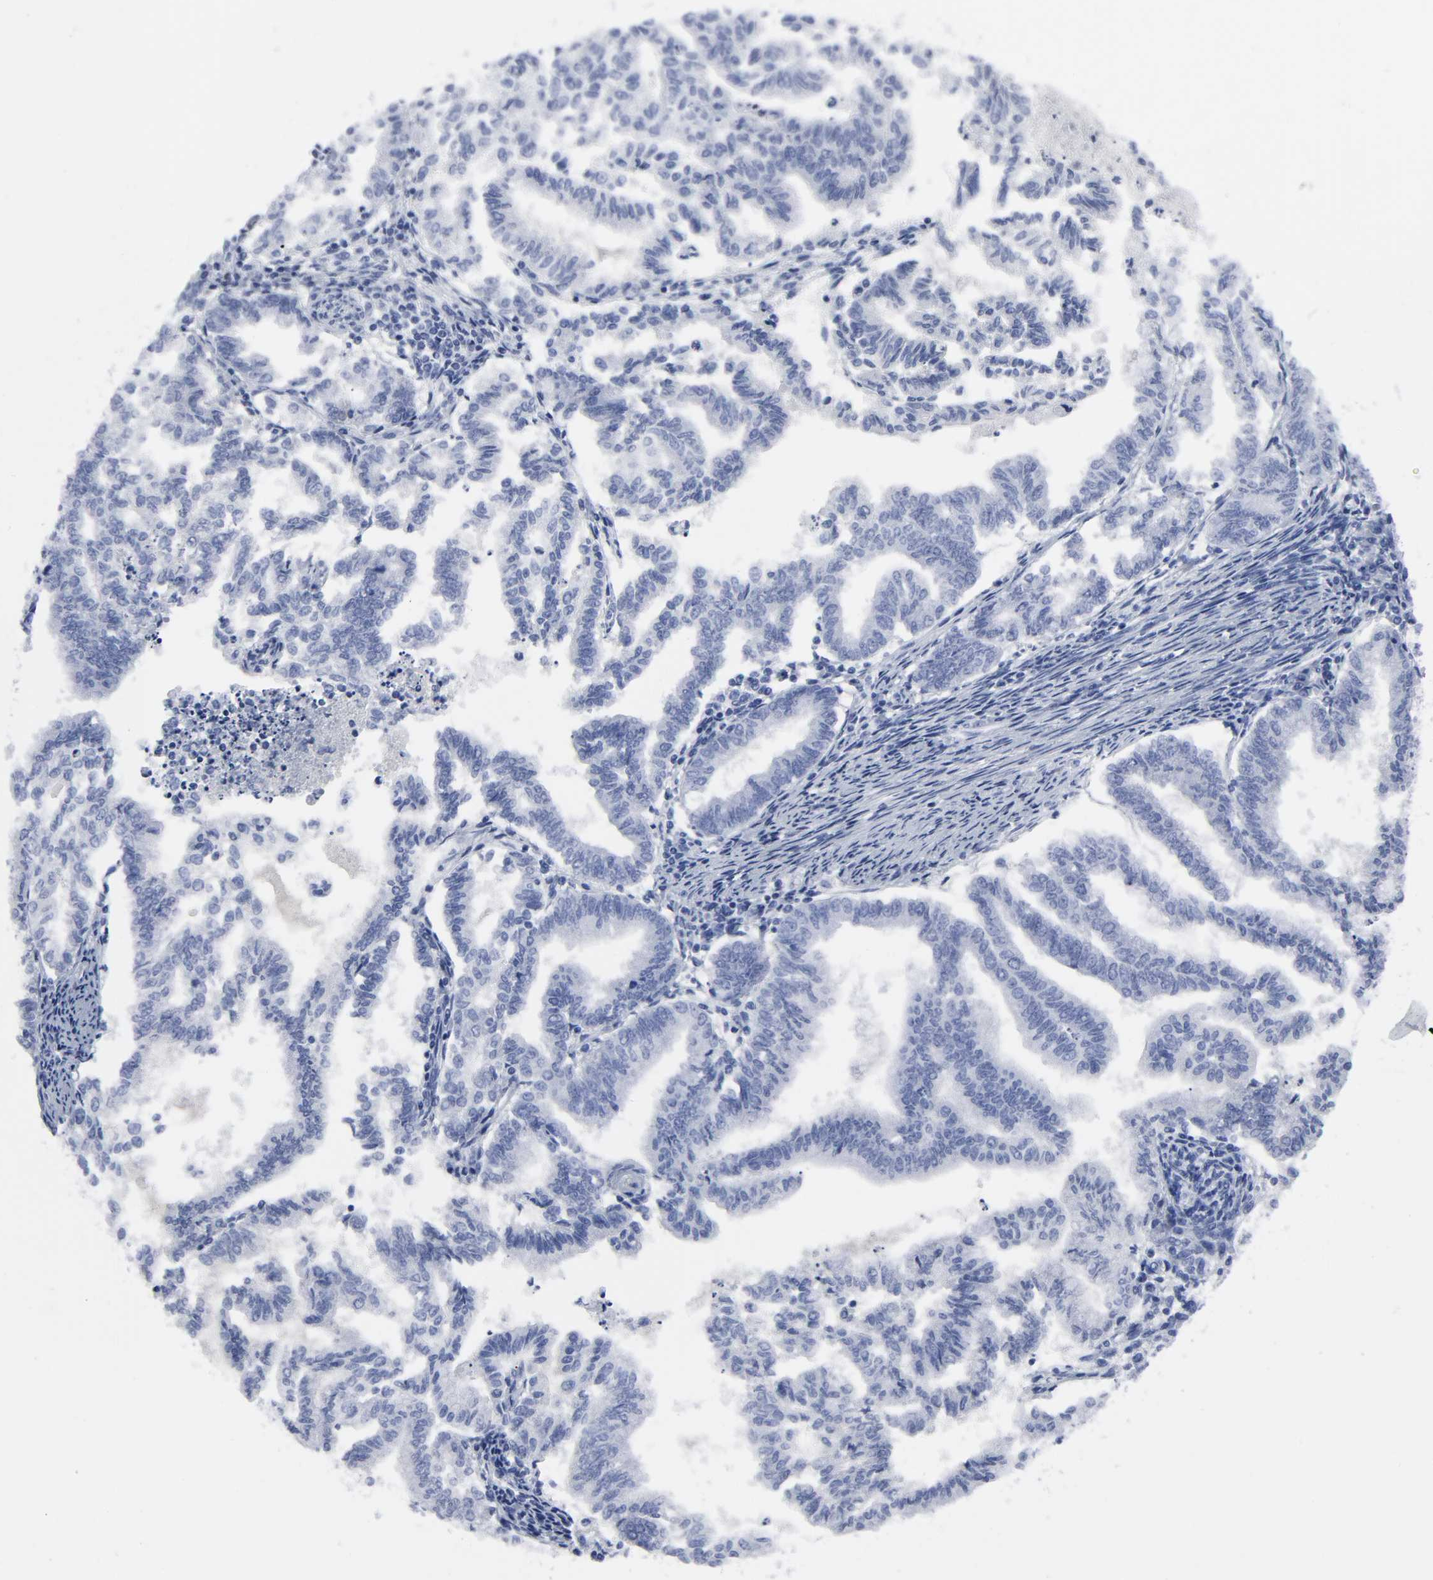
{"staining": {"intensity": "negative", "quantity": "none", "location": "none"}, "tissue": "endometrial cancer", "cell_type": "Tumor cells", "image_type": "cancer", "snomed": [{"axis": "morphology", "description": "Adenocarcinoma, NOS"}, {"axis": "topography", "description": "Endometrium"}], "caption": "Endometrial cancer stained for a protein using IHC exhibits no staining tumor cells.", "gene": "HNF4A", "patient": {"sex": "female", "age": 79}}